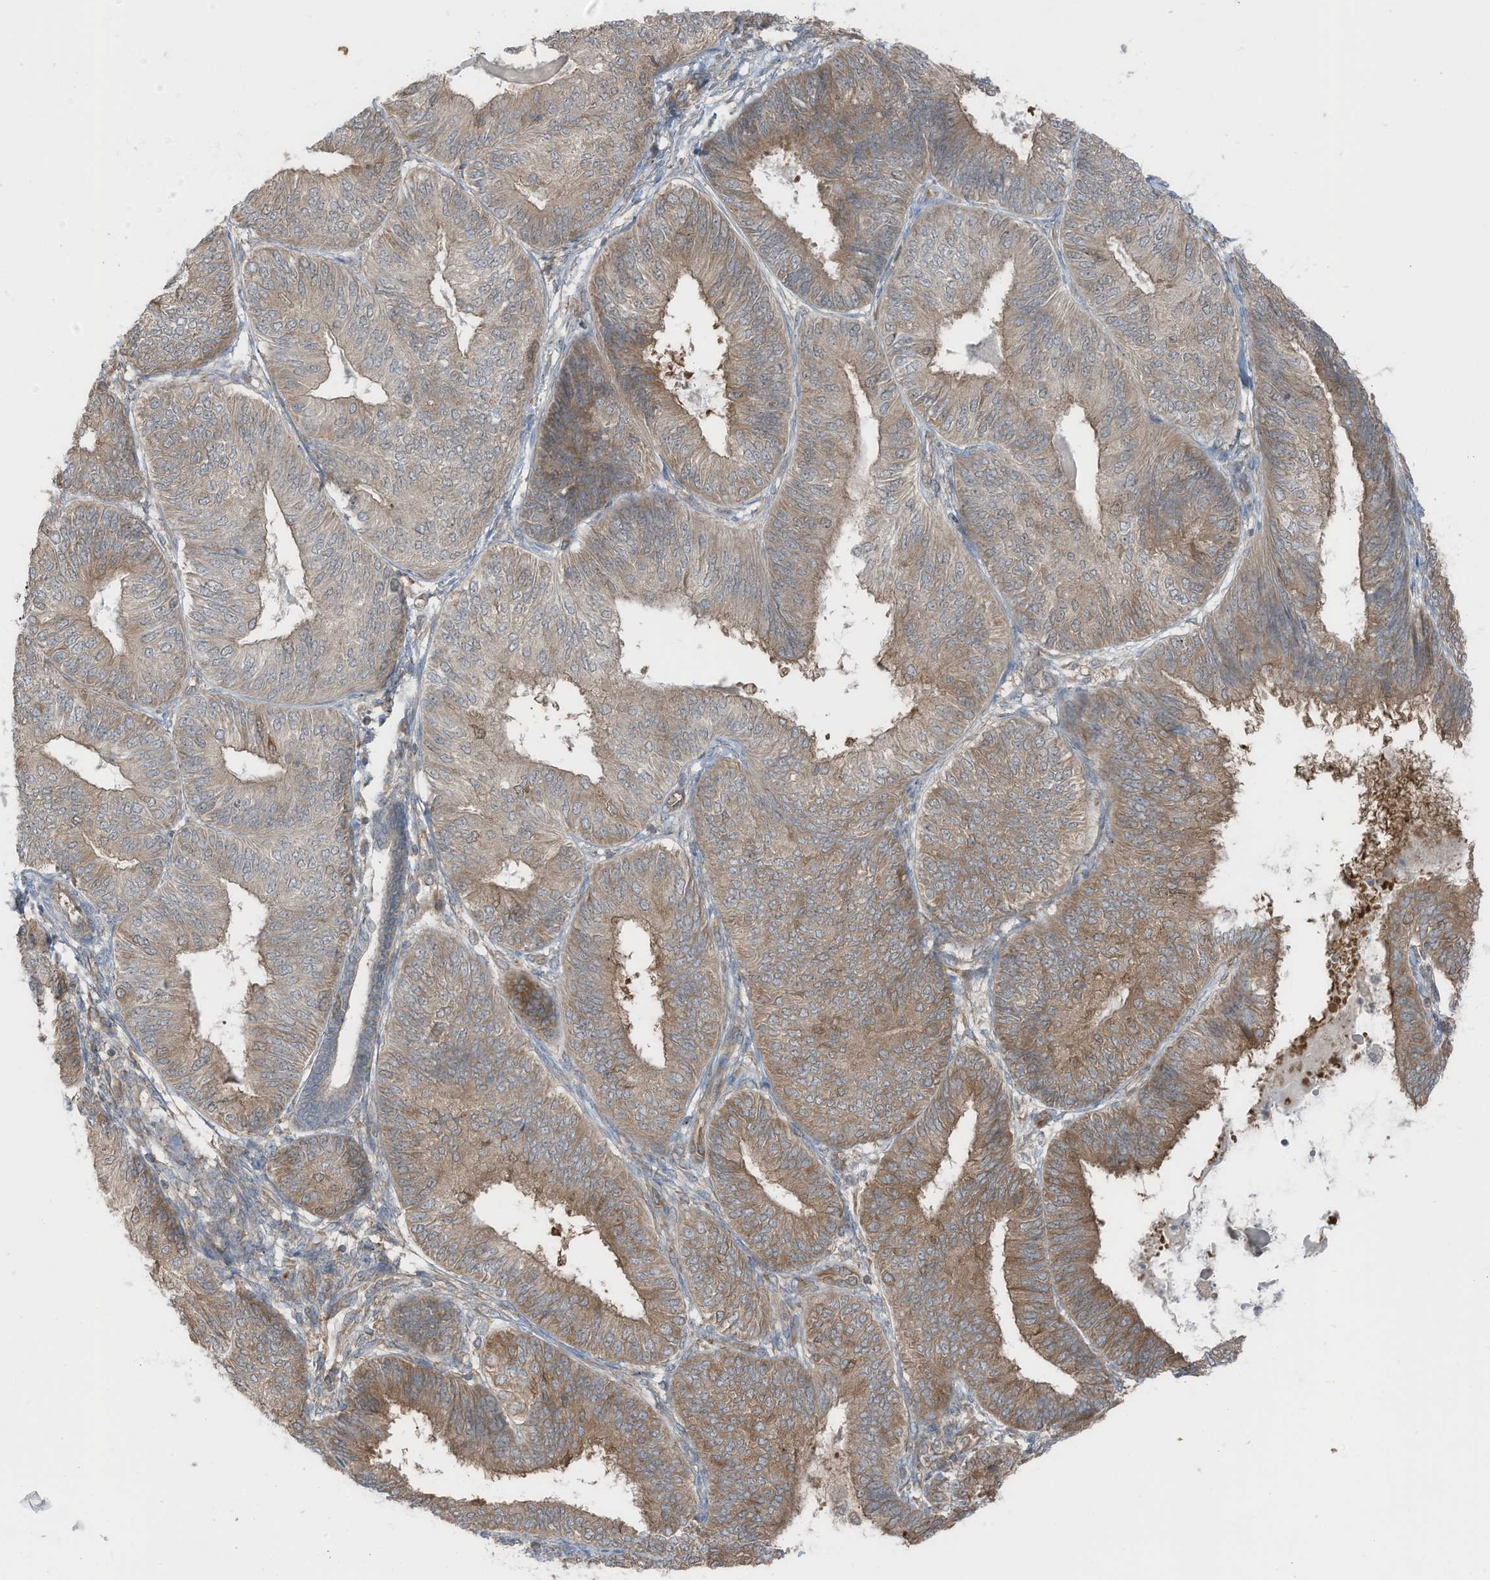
{"staining": {"intensity": "moderate", "quantity": "25%-75%", "location": "cytoplasmic/membranous"}, "tissue": "endometrial cancer", "cell_type": "Tumor cells", "image_type": "cancer", "snomed": [{"axis": "morphology", "description": "Adenocarcinoma, NOS"}, {"axis": "topography", "description": "Endometrium"}], "caption": "A photomicrograph of endometrial cancer (adenocarcinoma) stained for a protein demonstrates moderate cytoplasmic/membranous brown staining in tumor cells.", "gene": "TXNDC9", "patient": {"sex": "female", "age": 58}}